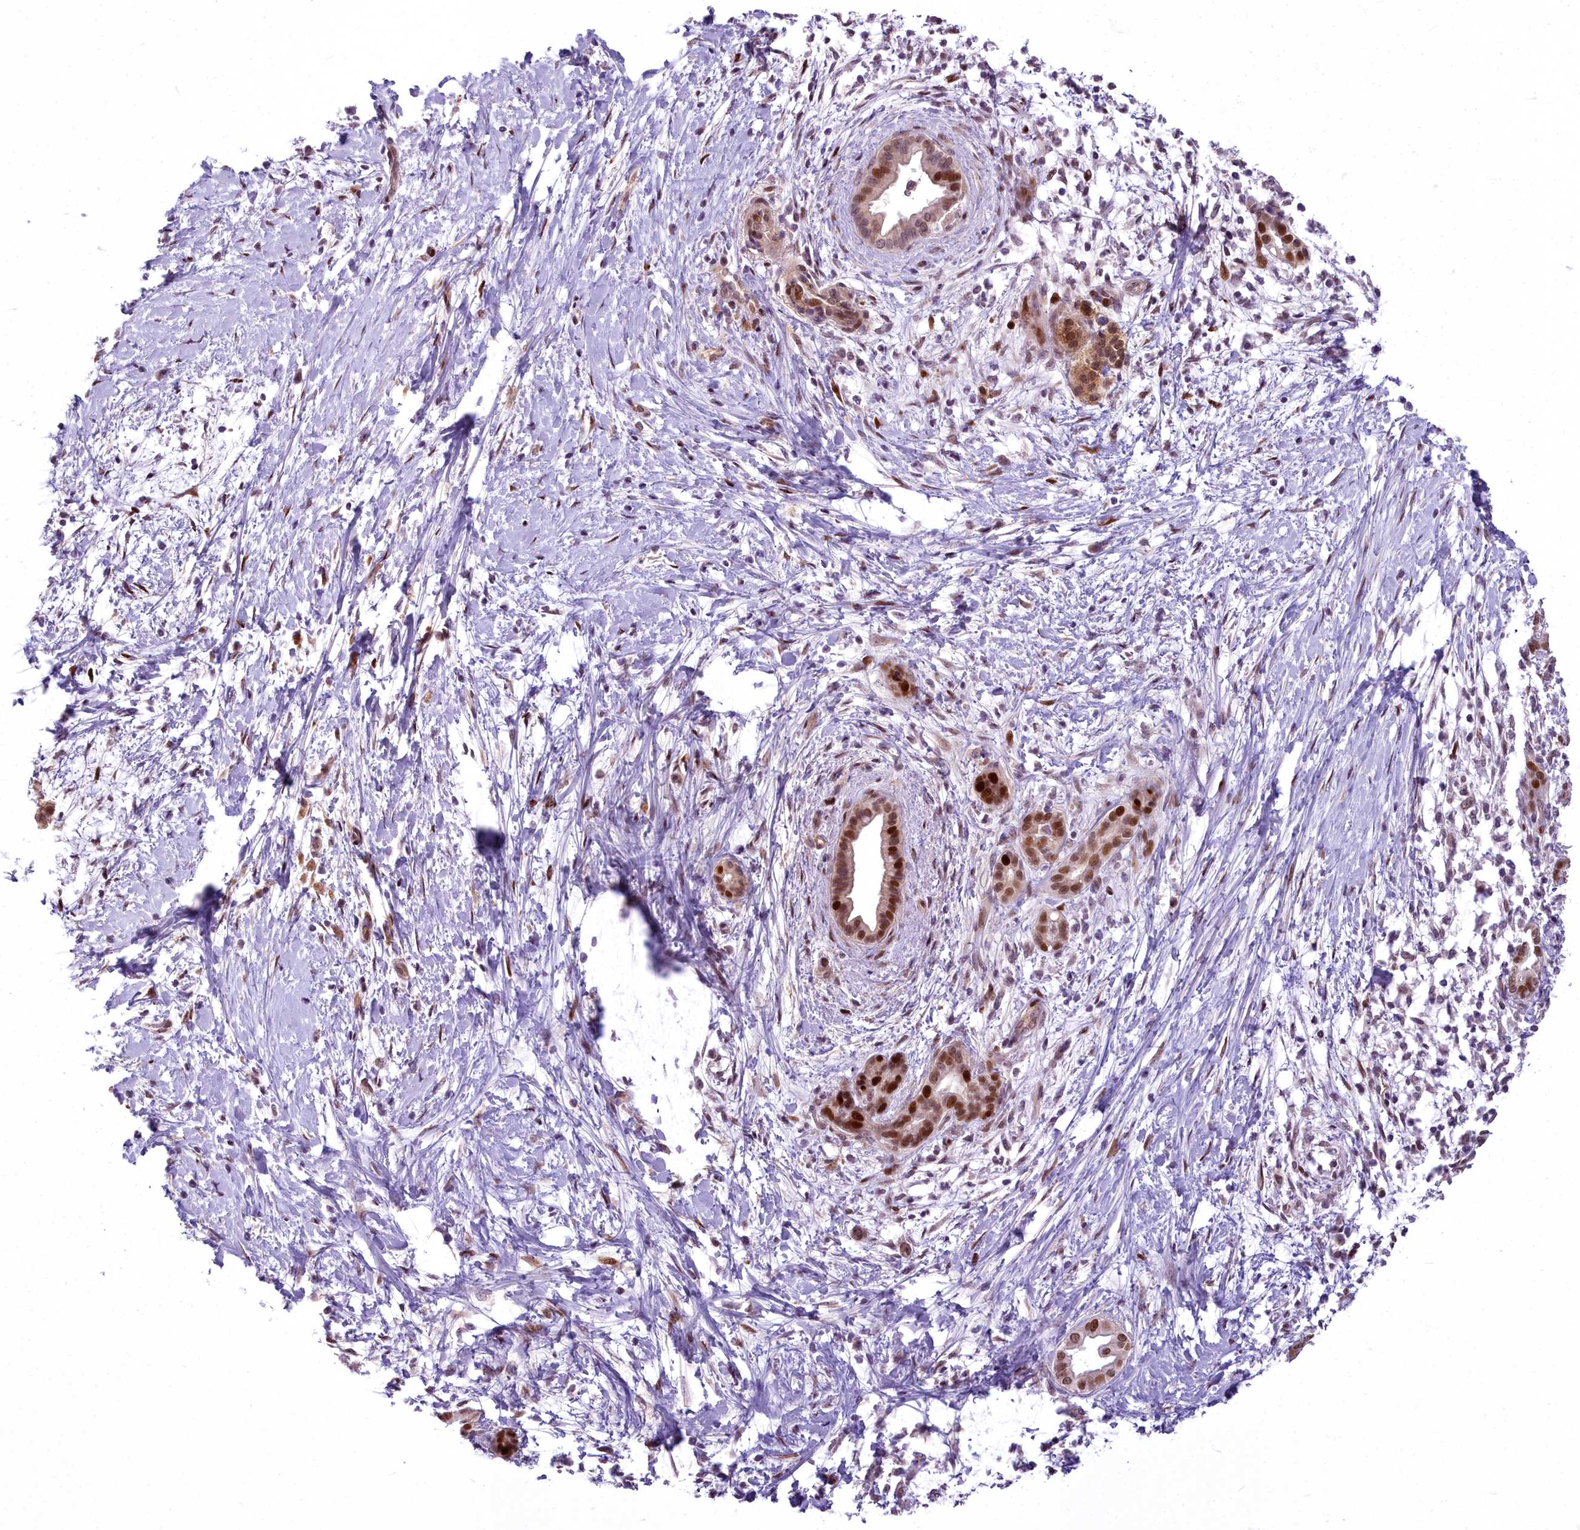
{"staining": {"intensity": "moderate", "quantity": ">75%", "location": "nuclear"}, "tissue": "pancreatic cancer", "cell_type": "Tumor cells", "image_type": "cancer", "snomed": [{"axis": "morphology", "description": "Adenocarcinoma, NOS"}, {"axis": "topography", "description": "Pancreas"}], "caption": "Human adenocarcinoma (pancreatic) stained with a protein marker exhibits moderate staining in tumor cells.", "gene": "AP1M1", "patient": {"sex": "male", "age": 58}}